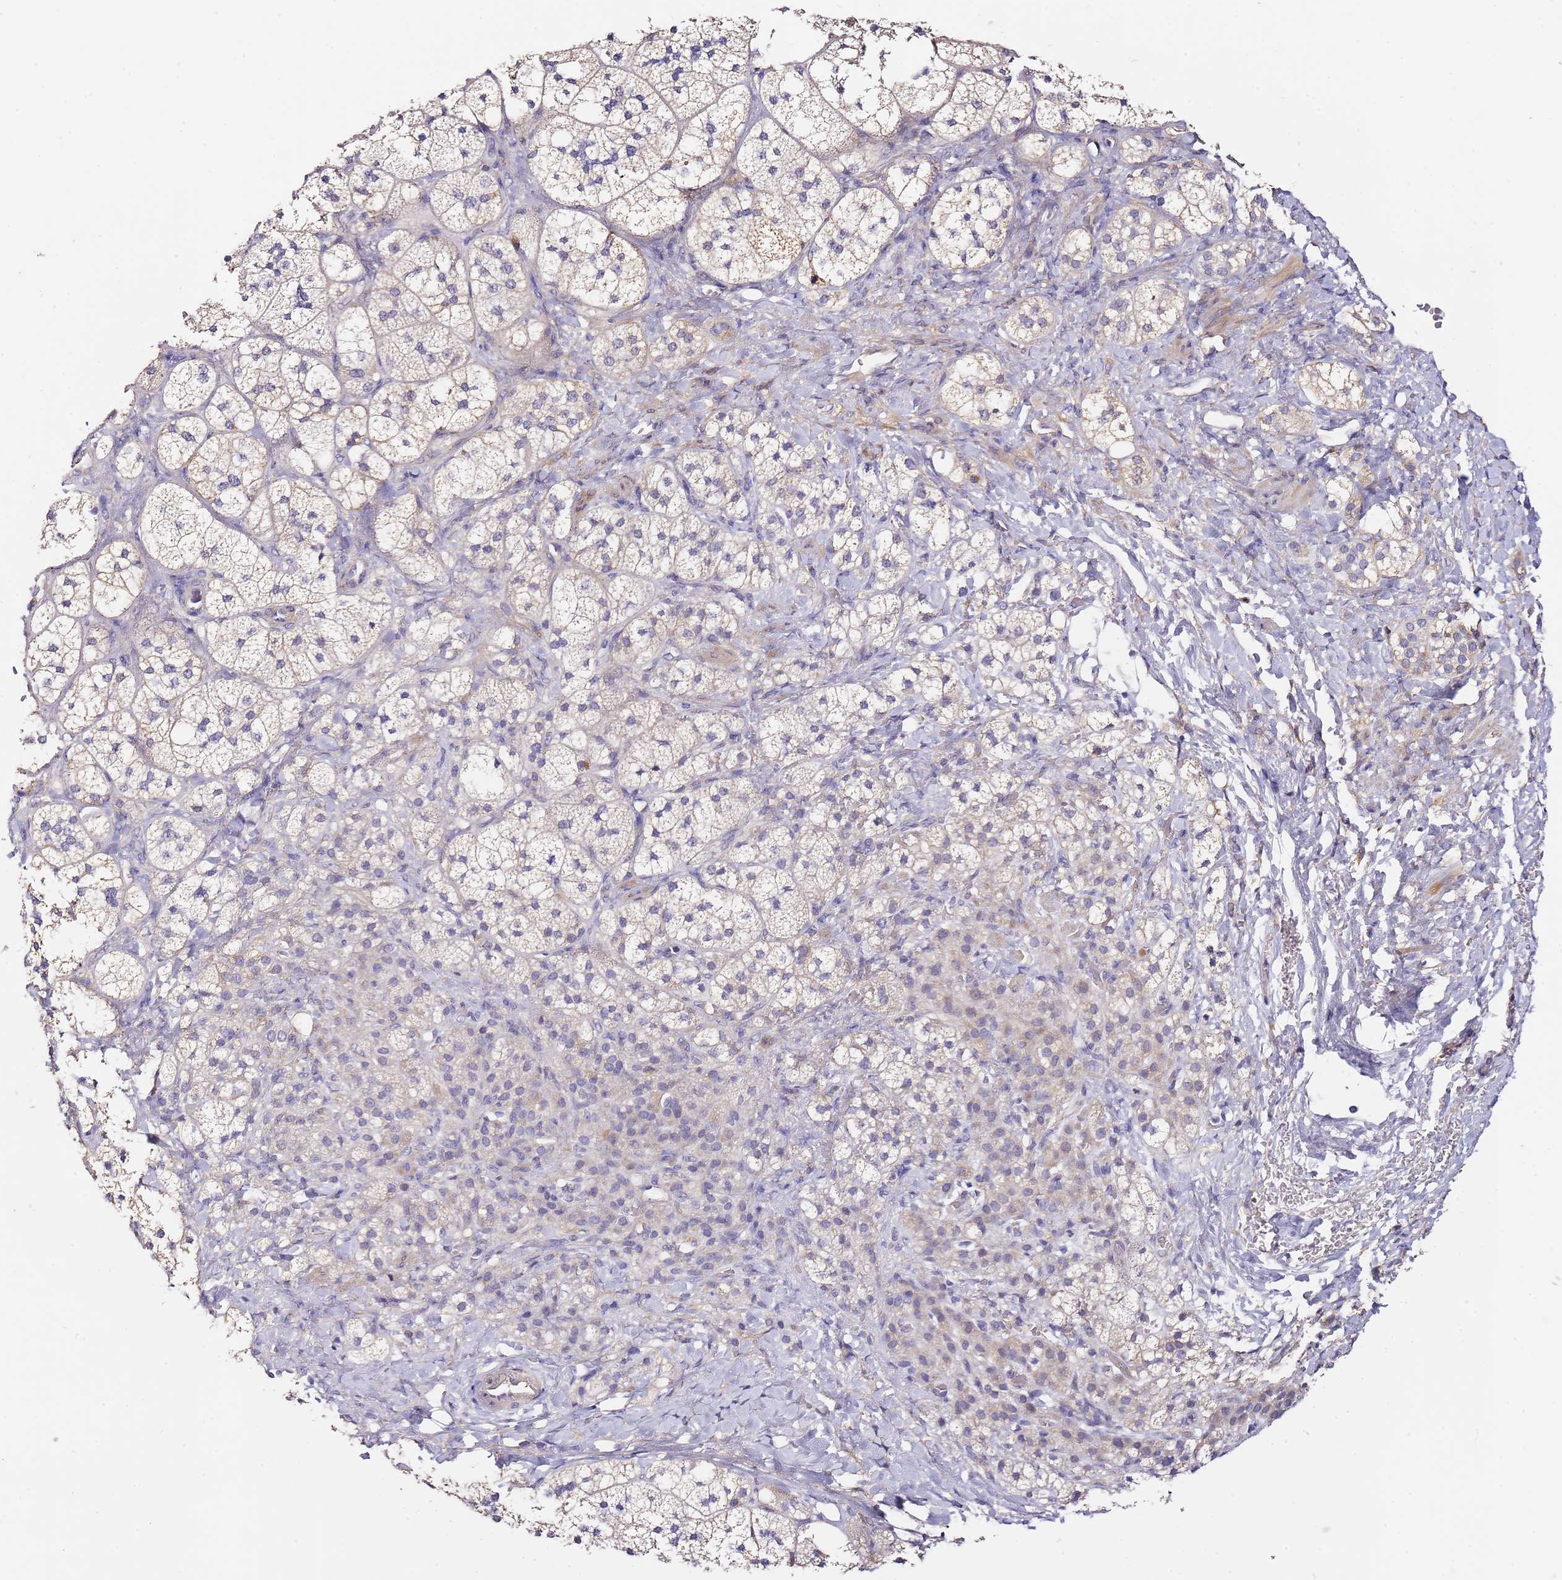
{"staining": {"intensity": "weak", "quantity": "<25%", "location": "cytoplasmic/membranous"}, "tissue": "adrenal gland", "cell_type": "Glandular cells", "image_type": "normal", "snomed": [{"axis": "morphology", "description": "Normal tissue, NOS"}, {"axis": "topography", "description": "Adrenal gland"}], "caption": "High magnification brightfield microscopy of unremarkable adrenal gland stained with DAB (3,3'-diaminobenzidine) (brown) and counterstained with hematoxylin (blue): glandular cells show no significant positivity. Nuclei are stained in blue.", "gene": "OR2B11", "patient": {"sex": "male", "age": 61}}